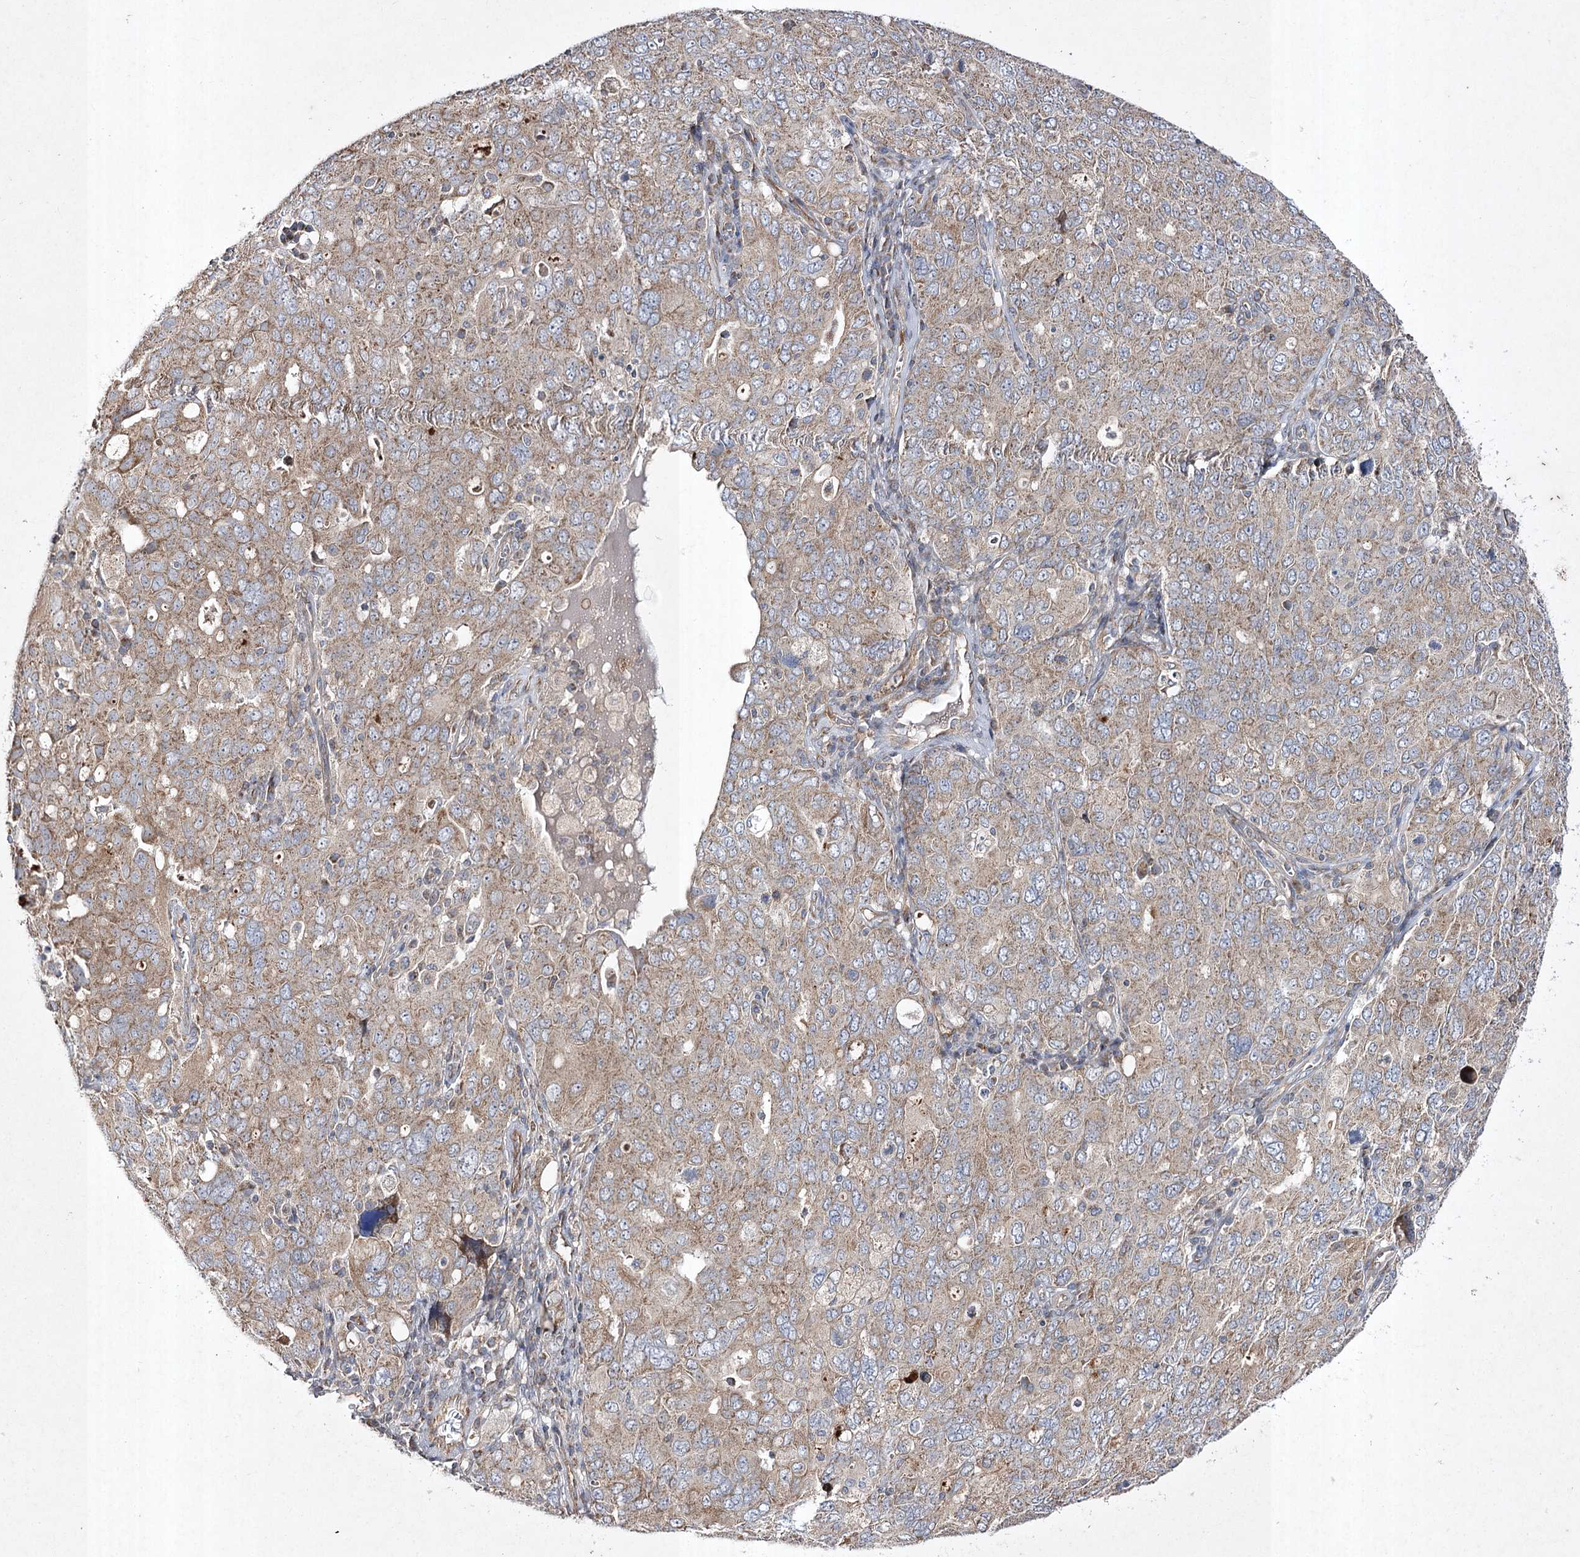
{"staining": {"intensity": "weak", "quantity": ">75%", "location": "cytoplasmic/membranous"}, "tissue": "ovarian cancer", "cell_type": "Tumor cells", "image_type": "cancer", "snomed": [{"axis": "morphology", "description": "Carcinoma, endometroid"}, {"axis": "topography", "description": "Ovary"}], "caption": "Weak cytoplasmic/membranous staining for a protein is identified in approximately >75% of tumor cells of ovarian cancer using IHC.", "gene": "FANCL", "patient": {"sex": "female", "age": 62}}